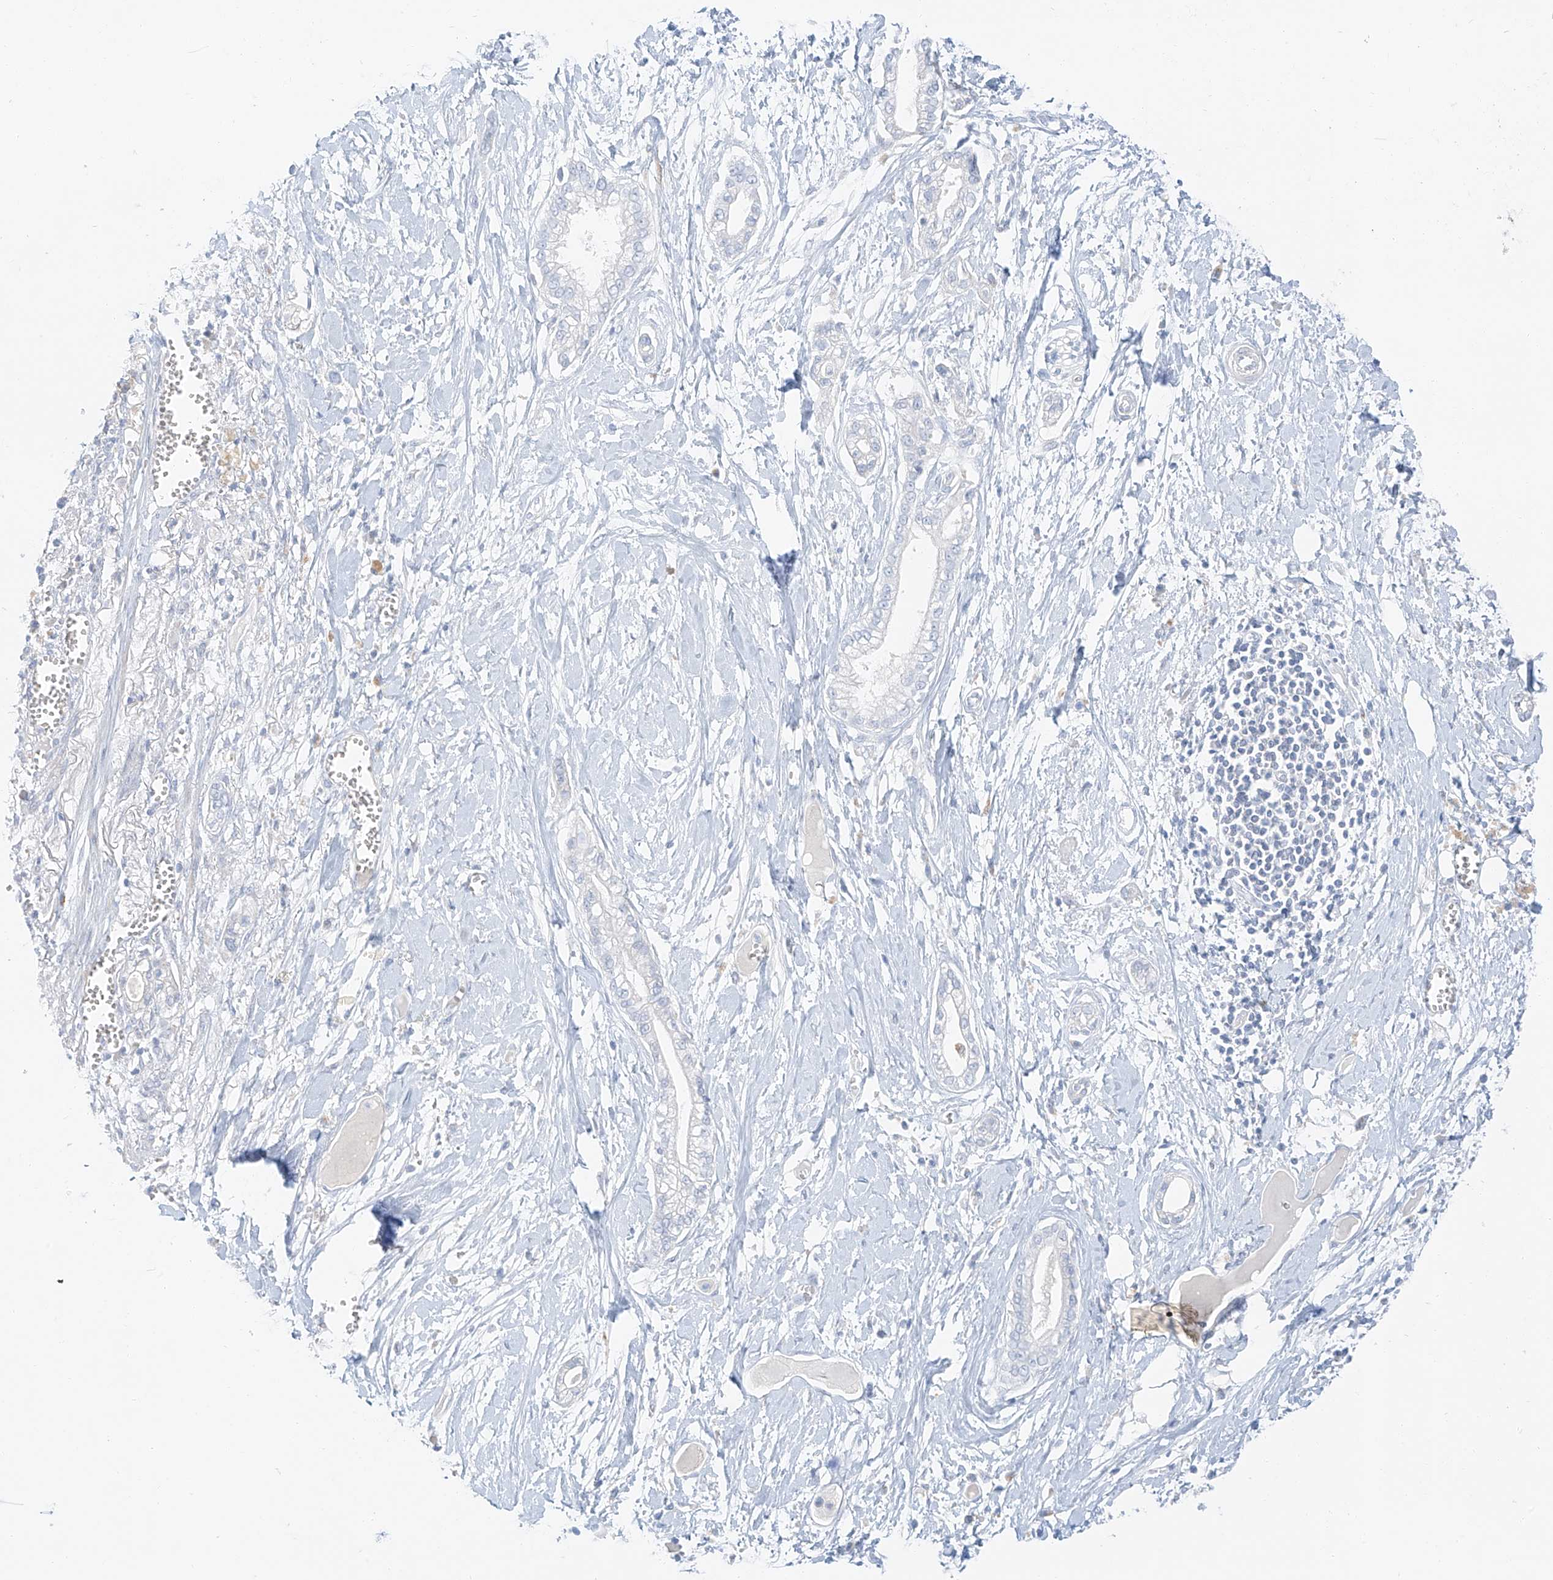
{"staining": {"intensity": "negative", "quantity": "none", "location": "none"}, "tissue": "pancreatic cancer", "cell_type": "Tumor cells", "image_type": "cancer", "snomed": [{"axis": "morphology", "description": "Adenocarcinoma, NOS"}, {"axis": "topography", "description": "Pancreas"}], "caption": "This is an immunohistochemistry (IHC) micrograph of human pancreatic adenocarcinoma. There is no positivity in tumor cells.", "gene": "PGC", "patient": {"sex": "male", "age": 68}}